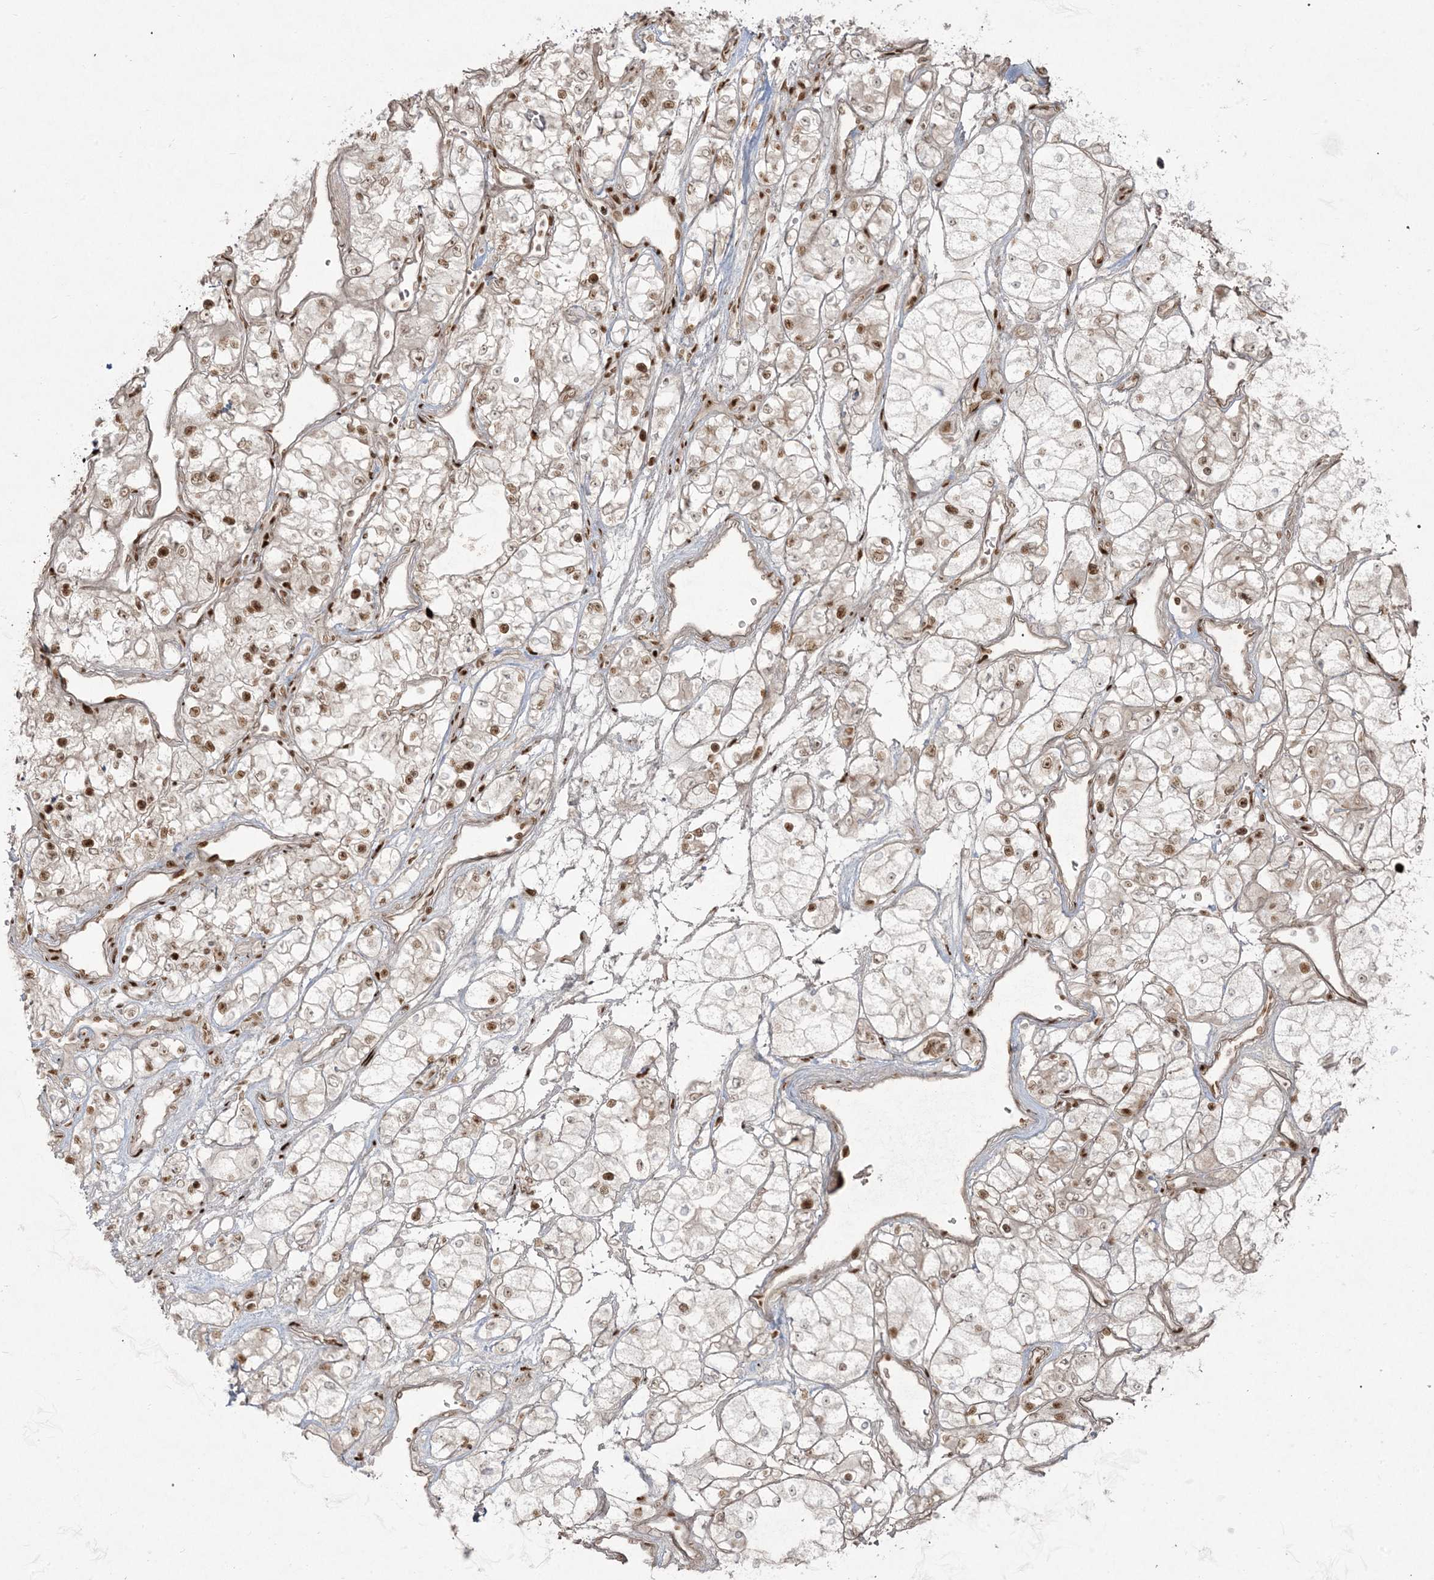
{"staining": {"intensity": "moderate", "quantity": "25%-75%", "location": "nuclear"}, "tissue": "renal cancer", "cell_type": "Tumor cells", "image_type": "cancer", "snomed": [{"axis": "morphology", "description": "Adenocarcinoma, NOS"}, {"axis": "topography", "description": "Kidney"}], "caption": "Protein expression analysis of renal cancer (adenocarcinoma) shows moderate nuclear expression in approximately 25%-75% of tumor cells.", "gene": "RBM10", "patient": {"sex": "female", "age": 57}}